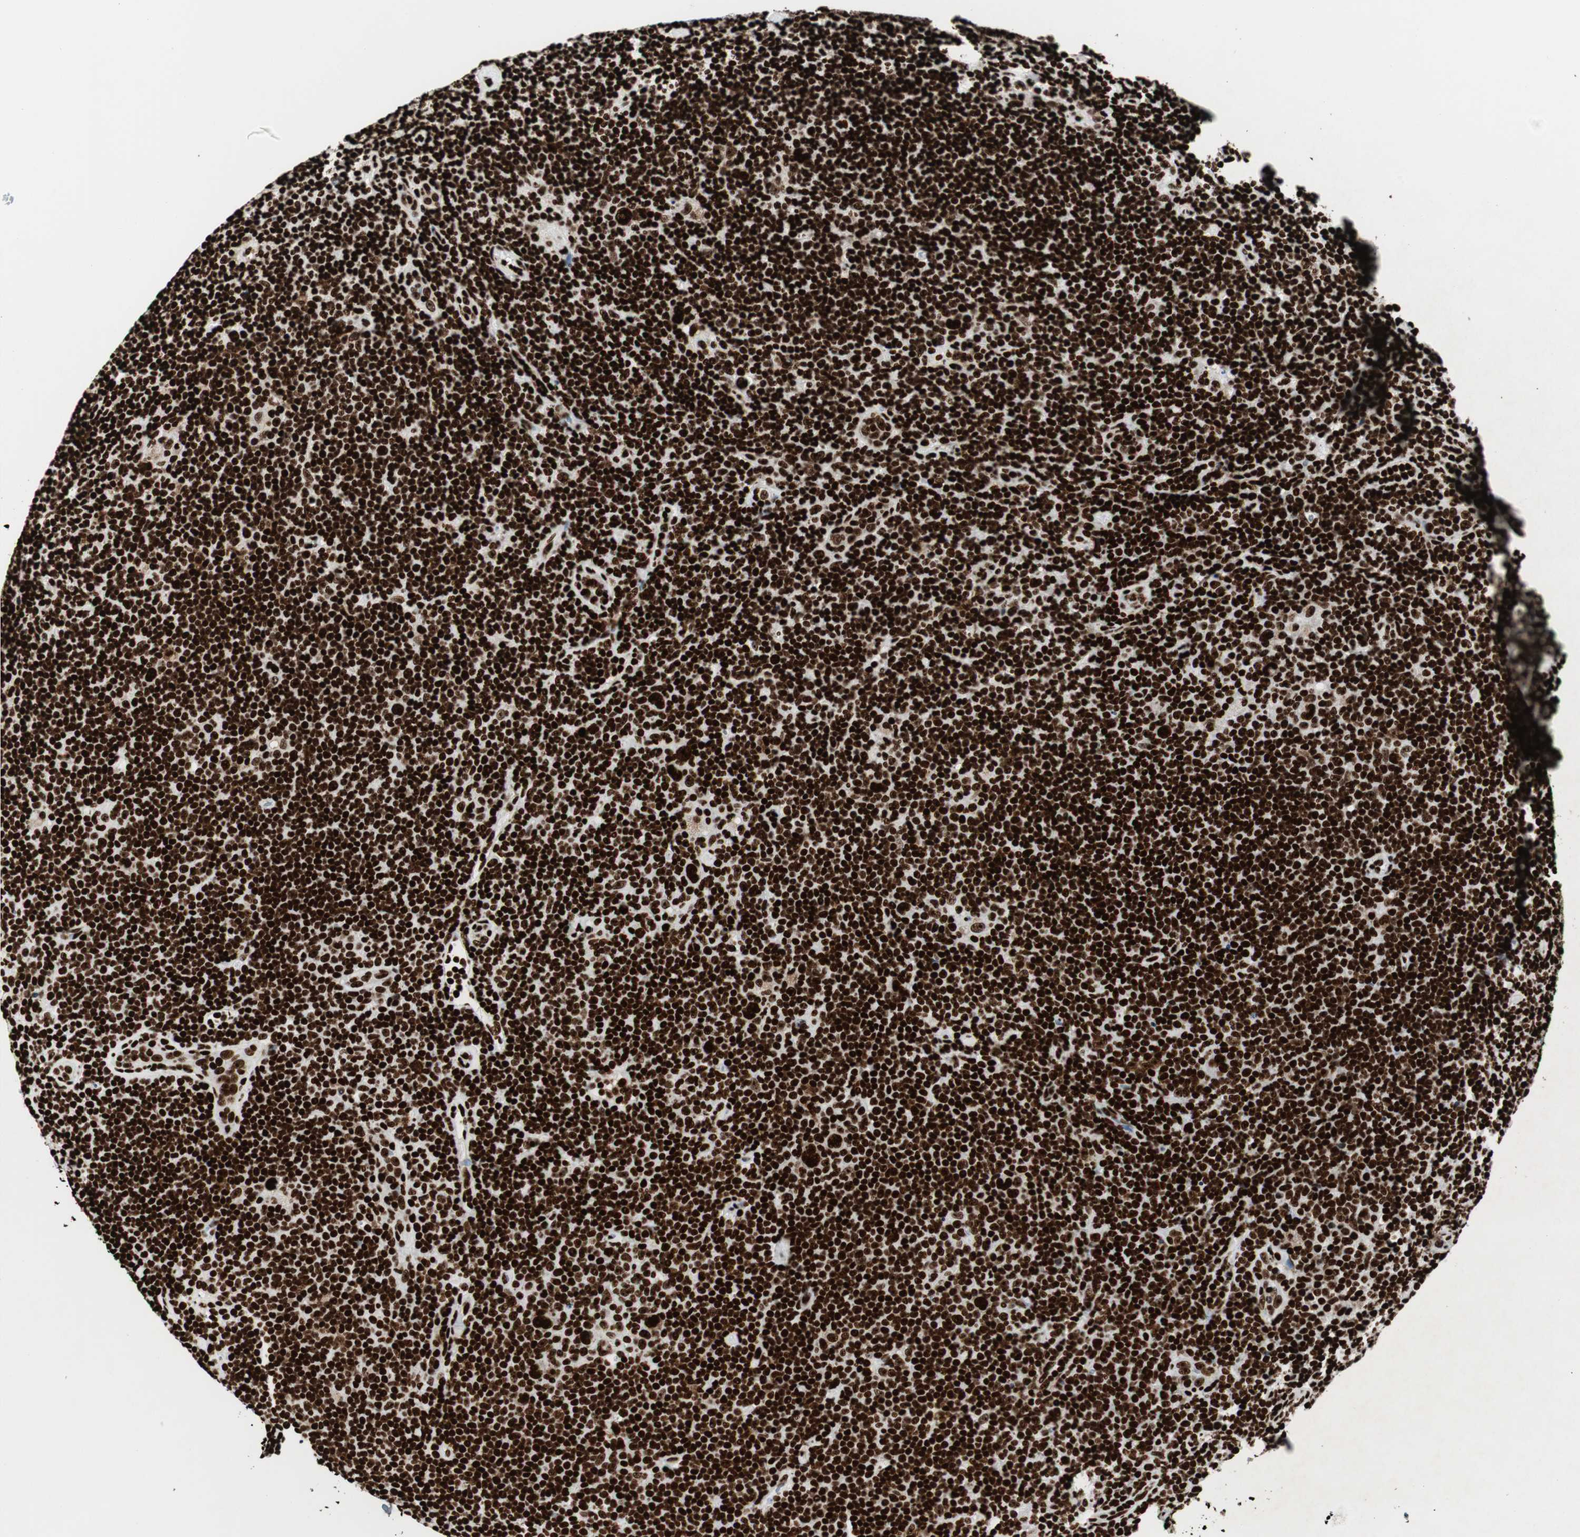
{"staining": {"intensity": "strong", "quantity": ">75%", "location": "nuclear"}, "tissue": "lymphoma", "cell_type": "Tumor cells", "image_type": "cancer", "snomed": [{"axis": "morphology", "description": "Hodgkin's disease, NOS"}, {"axis": "topography", "description": "Lymph node"}], "caption": "Immunohistochemistry staining of lymphoma, which displays high levels of strong nuclear staining in approximately >75% of tumor cells indicating strong nuclear protein expression. The staining was performed using DAB (3,3'-diaminobenzidine) (brown) for protein detection and nuclei were counterstained in hematoxylin (blue).", "gene": "NCL", "patient": {"sex": "female", "age": 57}}